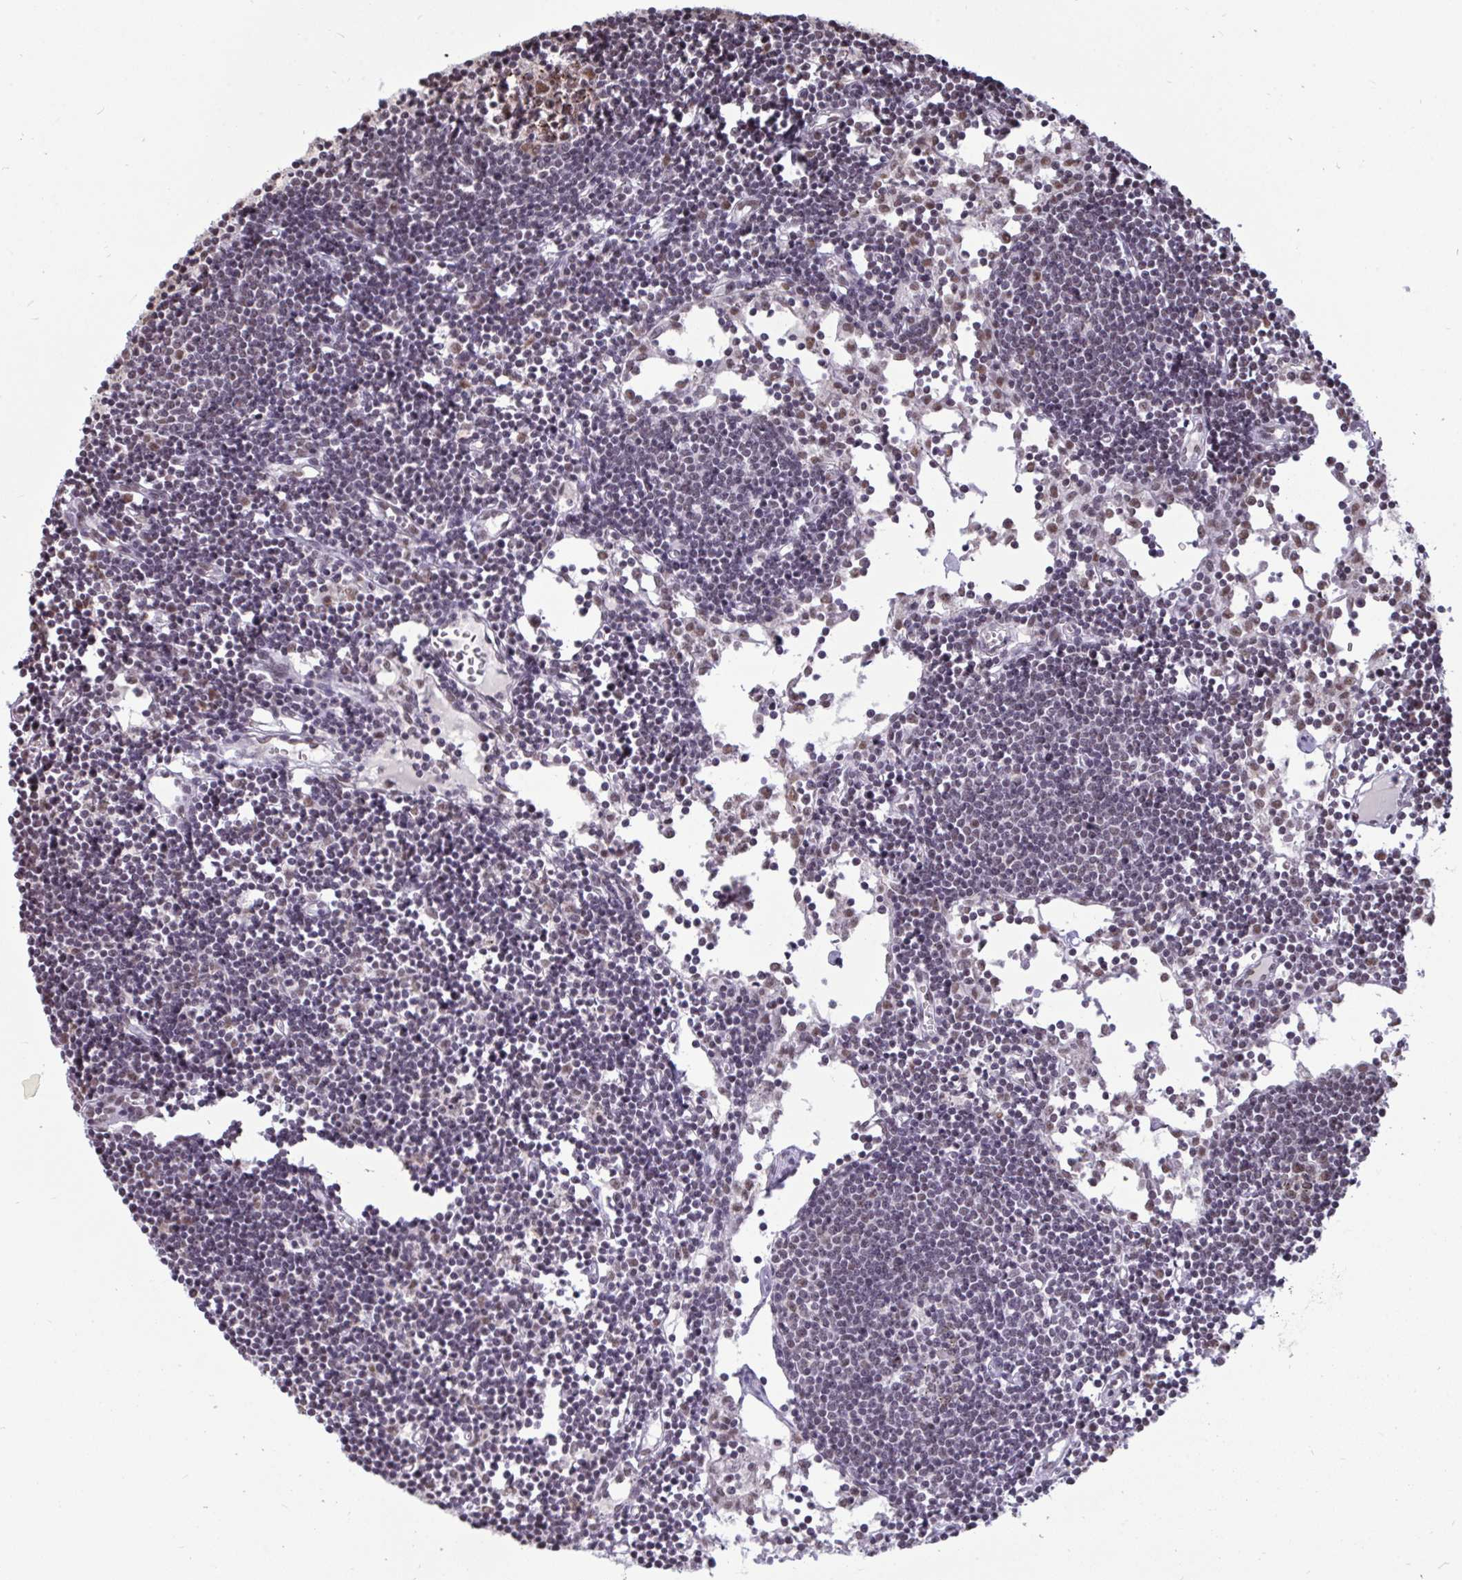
{"staining": {"intensity": "moderate", "quantity": "25%-75%", "location": "cytoplasmic/membranous,nuclear"}, "tissue": "lymph node", "cell_type": "Germinal center cells", "image_type": "normal", "snomed": [{"axis": "morphology", "description": "Normal tissue, NOS"}, {"axis": "topography", "description": "Lymph node"}], "caption": "High-power microscopy captured an IHC histopathology image of unremarkable lymph node, revealing moderate cytoplasmic/membranous,nuclear positivity in about 25%-75% of germinal center cells. (DAB IHC with brightfield microscopy, high magnification).", "gene": "PUF60", "patient": {"sex": "female", "age": 65}}